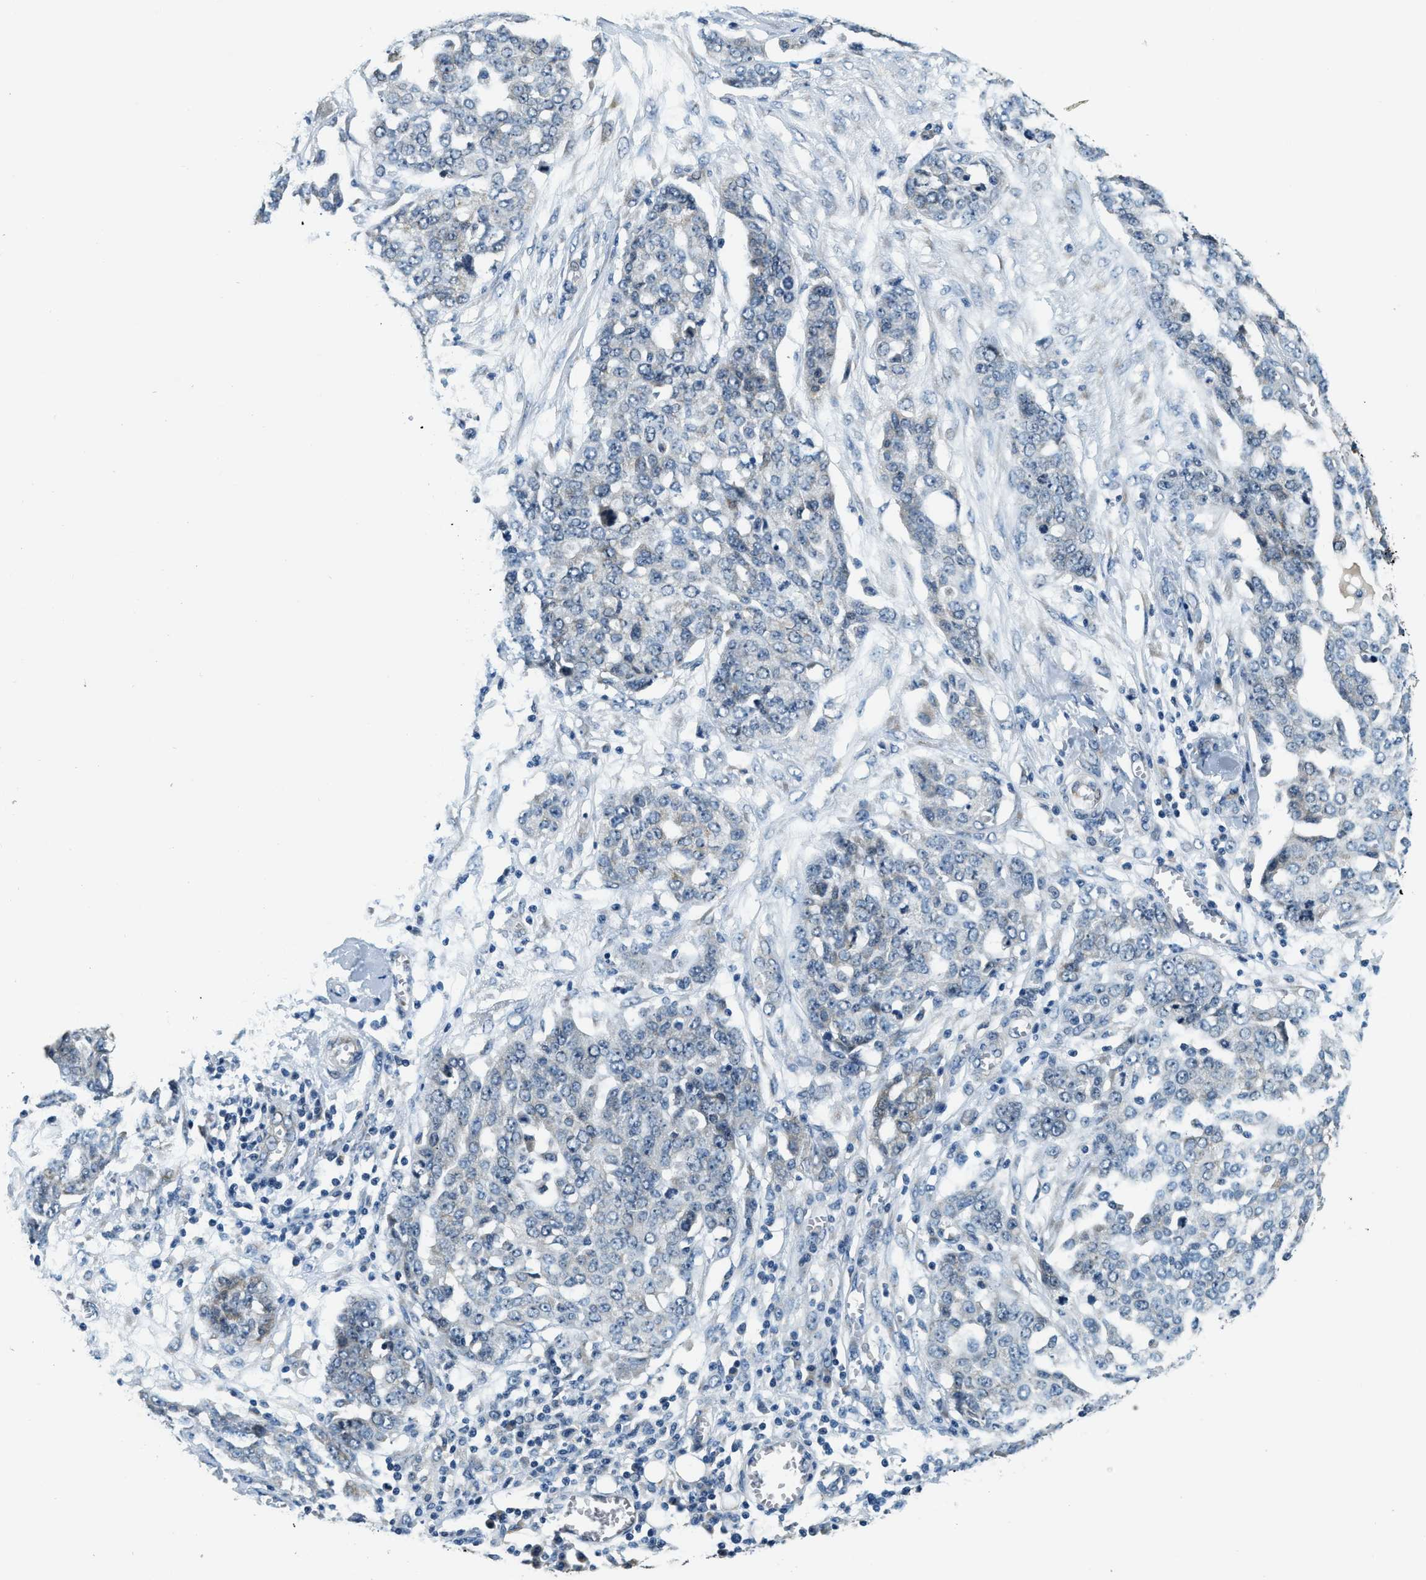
{"staining": {"intensity": "negative", "quantity": "none", "location": "none"}, "tissue": "ovarian cancer", "cell_type": "Tumor cells", "image_type": "cancer", "snomed": [{"axis": "morphology", "description": "Cystadenocarcinoma, serous, NOS"}, {"axis": "topography", "description": "Soft tissue"}, {"axis": "topography", "description": "Ovary"}], "caption": "Immunohistochemistry histopathology image of serous cystadenocarcinoma (ovarian) stained for a protein (brown), which displays no staining in tumor cells. (DAB (3,3'-diaminobenzidine) IHC, high magnification).", "gene": "YAE1", "patient": {"sex": "female", "age": 57}}